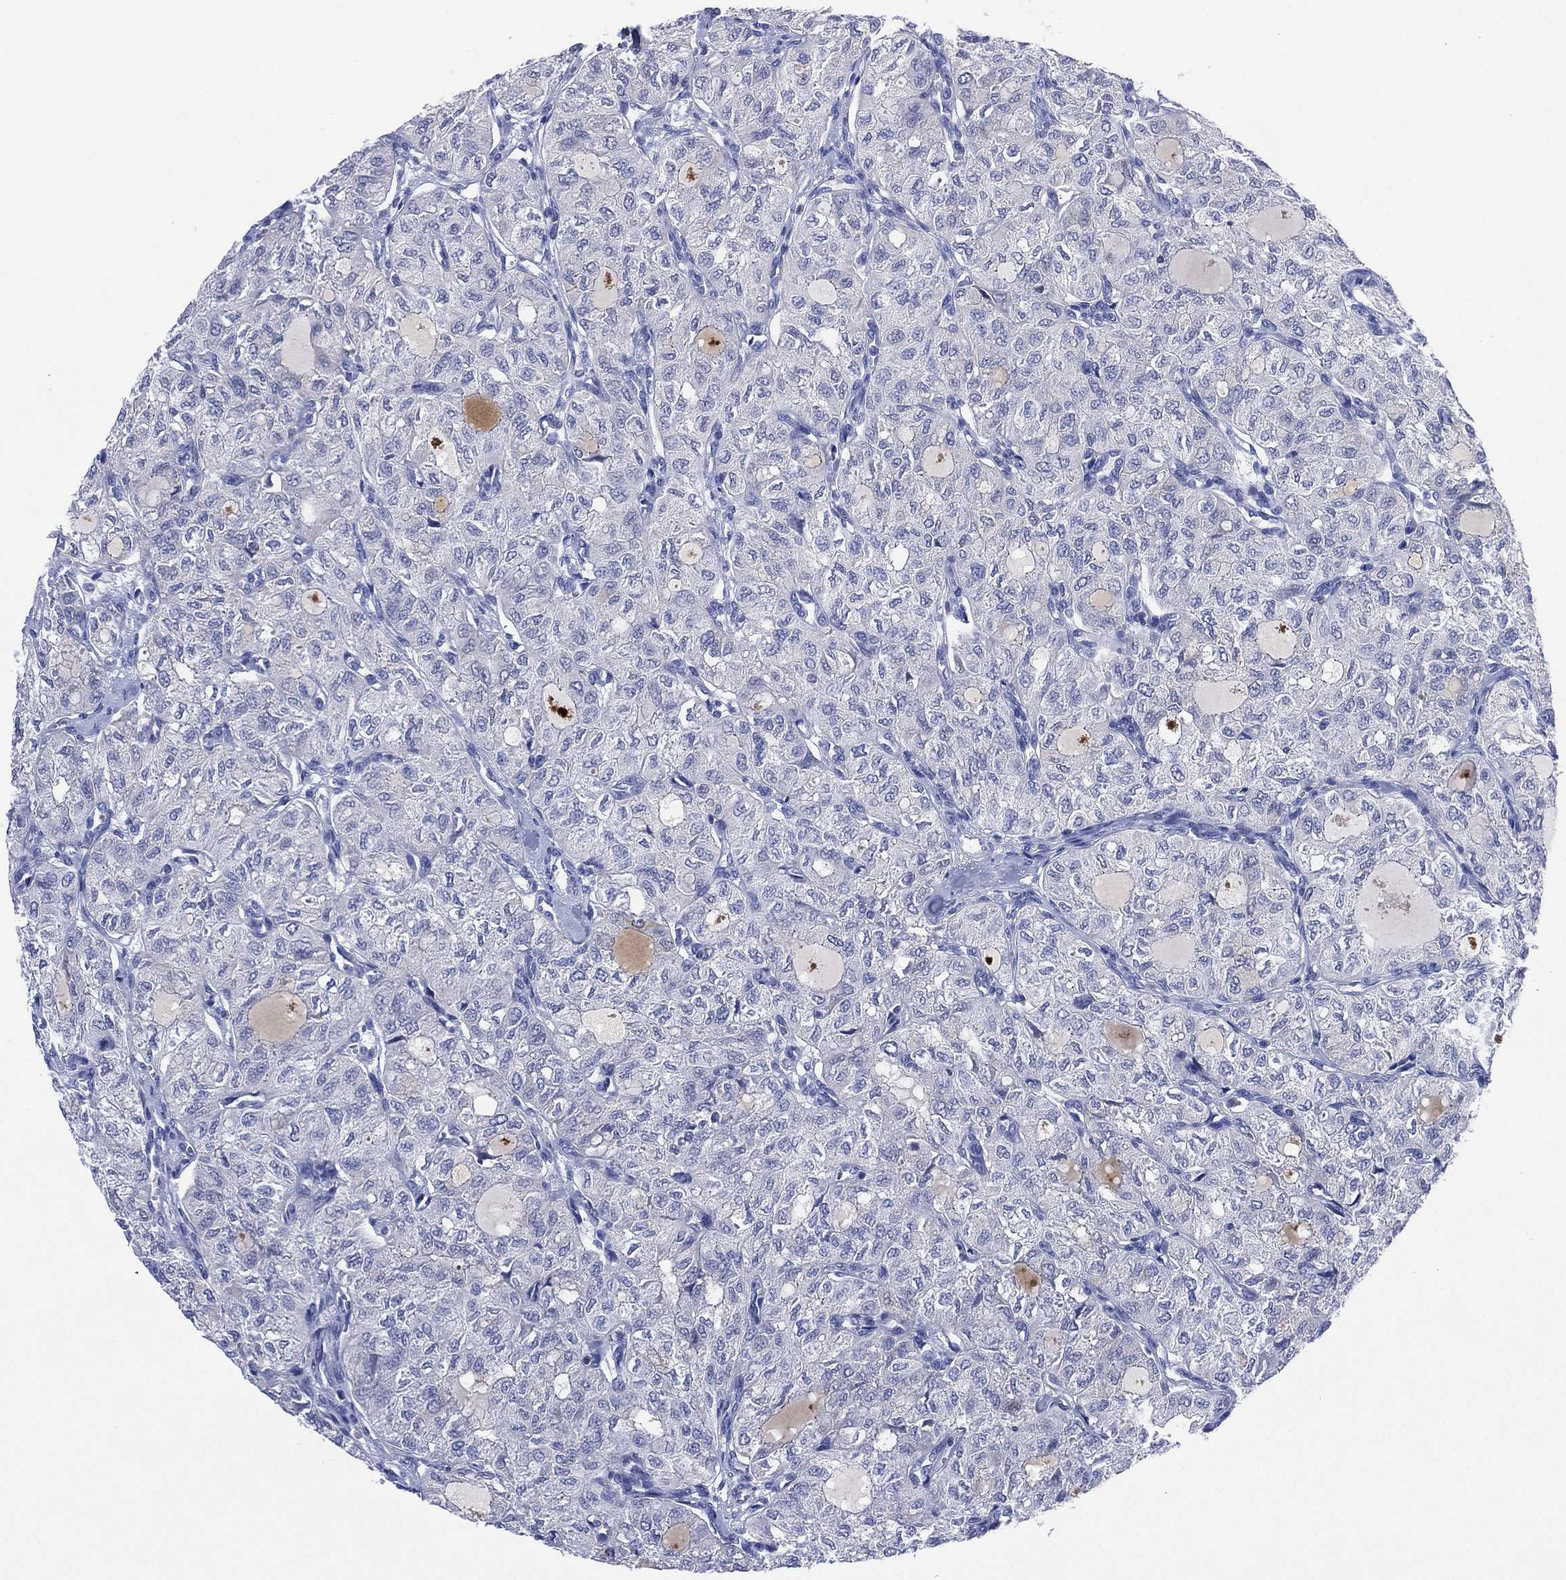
{"staining": {"intensity": "negative", "quantity": "none", "location": "none"}, "tissue": "thyroid cancer", "cell_type": "Tumor cells", "image_type": "cancer", "snomed": [{"axis": "morphology", "description": "Follicular adenoma carcinoma, NOS"}, {"axis": "topography", "description": "Thyroid gland"}], "caption": "Immunohistochemistry of follicular adenoma carcinoma (thyroid) reveals no staining in tumor cells.", "gene": "CHRNA3", "patient": {"sex": "male", "age": 75}}